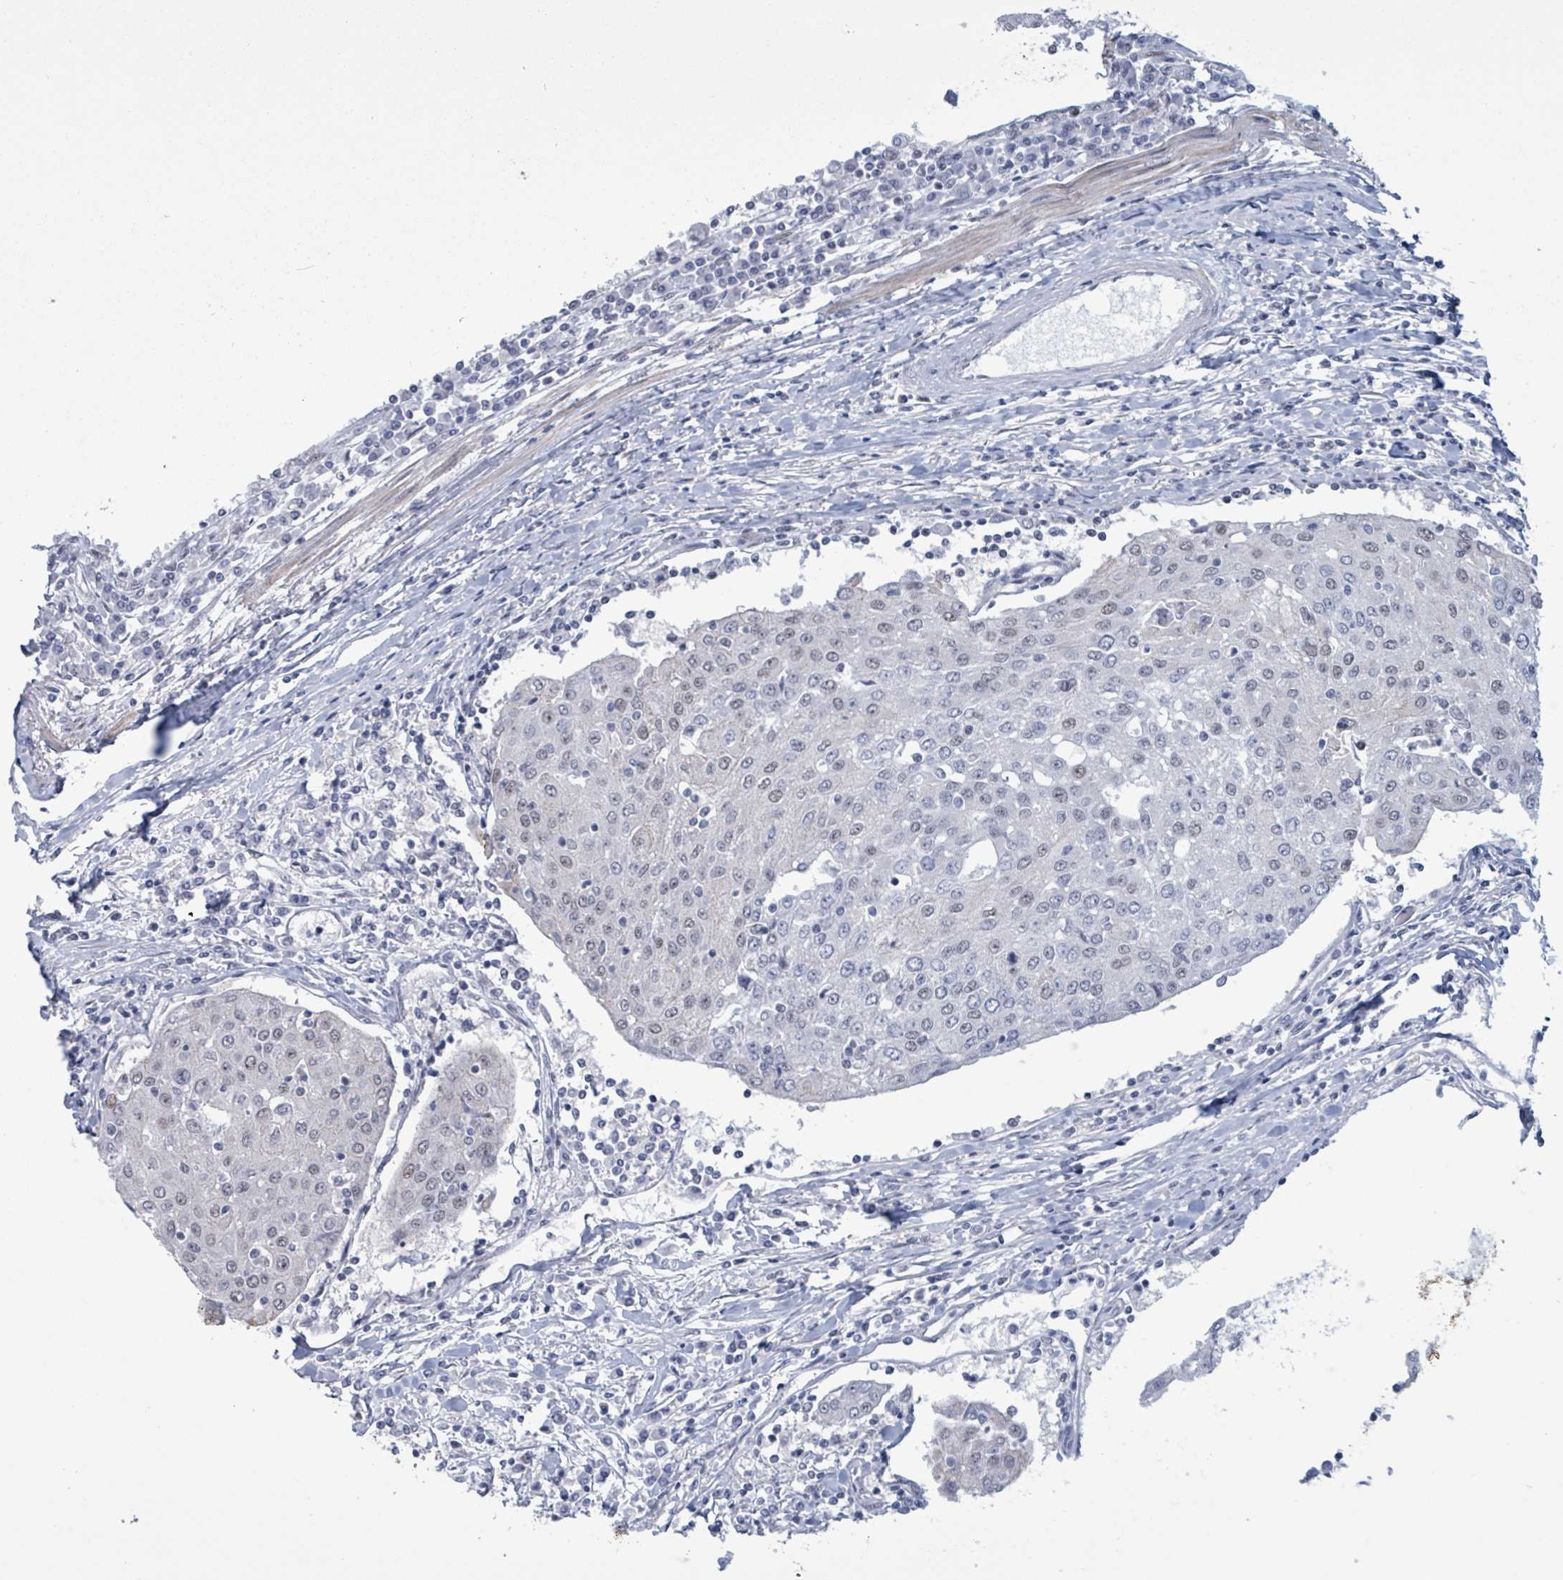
{"staining": {"intensity": "weak", "quantity": "<25%", "location": "nuclear"}, "tissue": "urothelial cancer", "cell_type": "Tumor cells", "image_type": "cancer", "snomed": [{"axis": "morphology", "description": "Urothelial carcinoma, High grade"}, {"axis": "topography", "description": "Urinary bladder"}], "caption": "Immunohistochemical staining of urothelial carcinoma (high-grade) displays no significant positivity in tumor cells.", "gene": "CT45A5", "patient": {"sex": "female", "age": 85}}